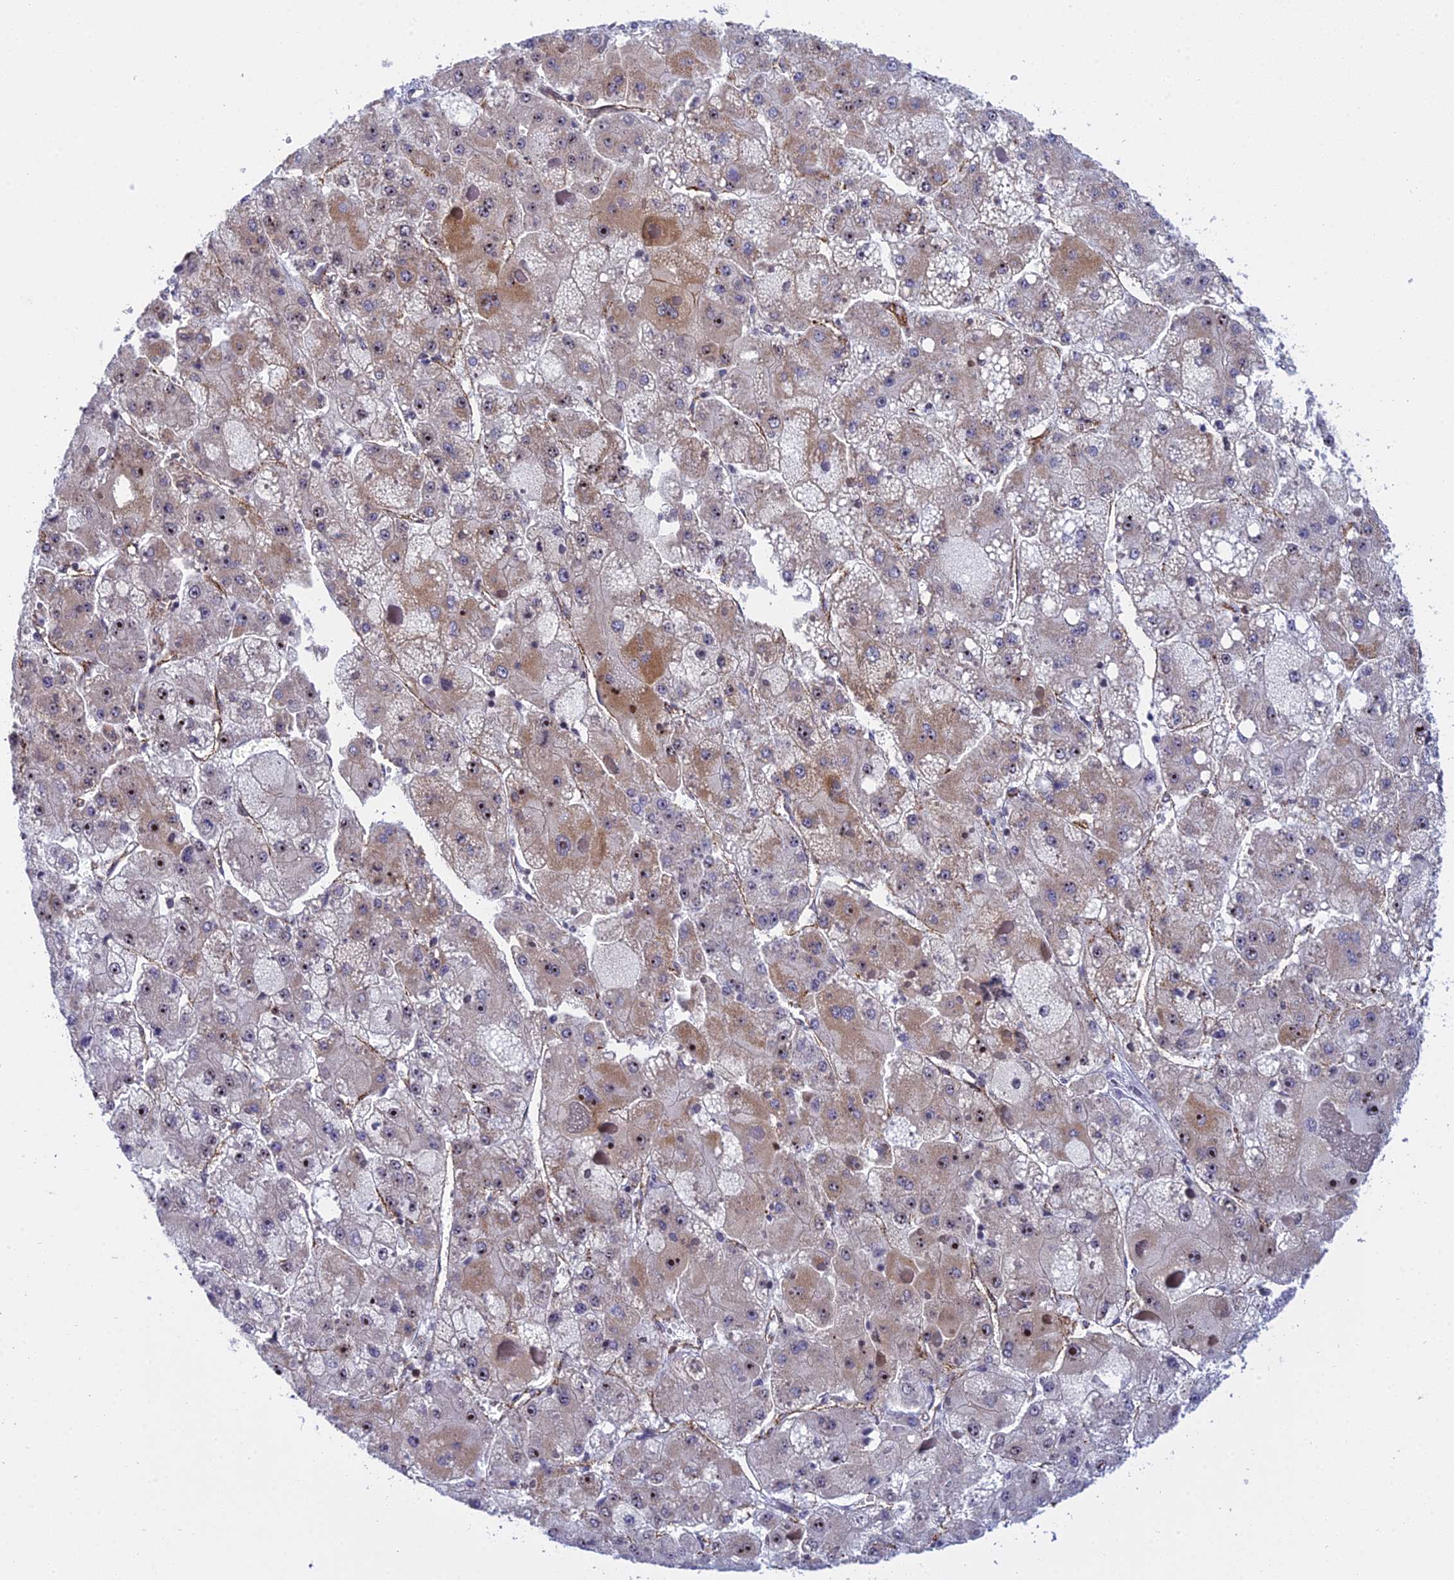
{"staining": {"intensity": "weak", "quantity": "25%-75%", "location": "cytoplasmic/membranous,nuclear"}, "tissue": "liver cancer", "cell_type": "Tumor cells", "image_type": "cancer", "snomed": [{"axis": "morphology", "description": "Carcinoma, Hepatocellular, NOS"}, {"axis": "topography", "description": "Liver"}], "caption": "Liver cancer (hepatocellular carcinoma) stained with DAB IHC demonstrates low levels of weak cytoplasmic/membranous and nuclear expression in about 25%-75% of tumor cells.", "gene": "MPND", "patient": {"sex": "female", "age": 73}}